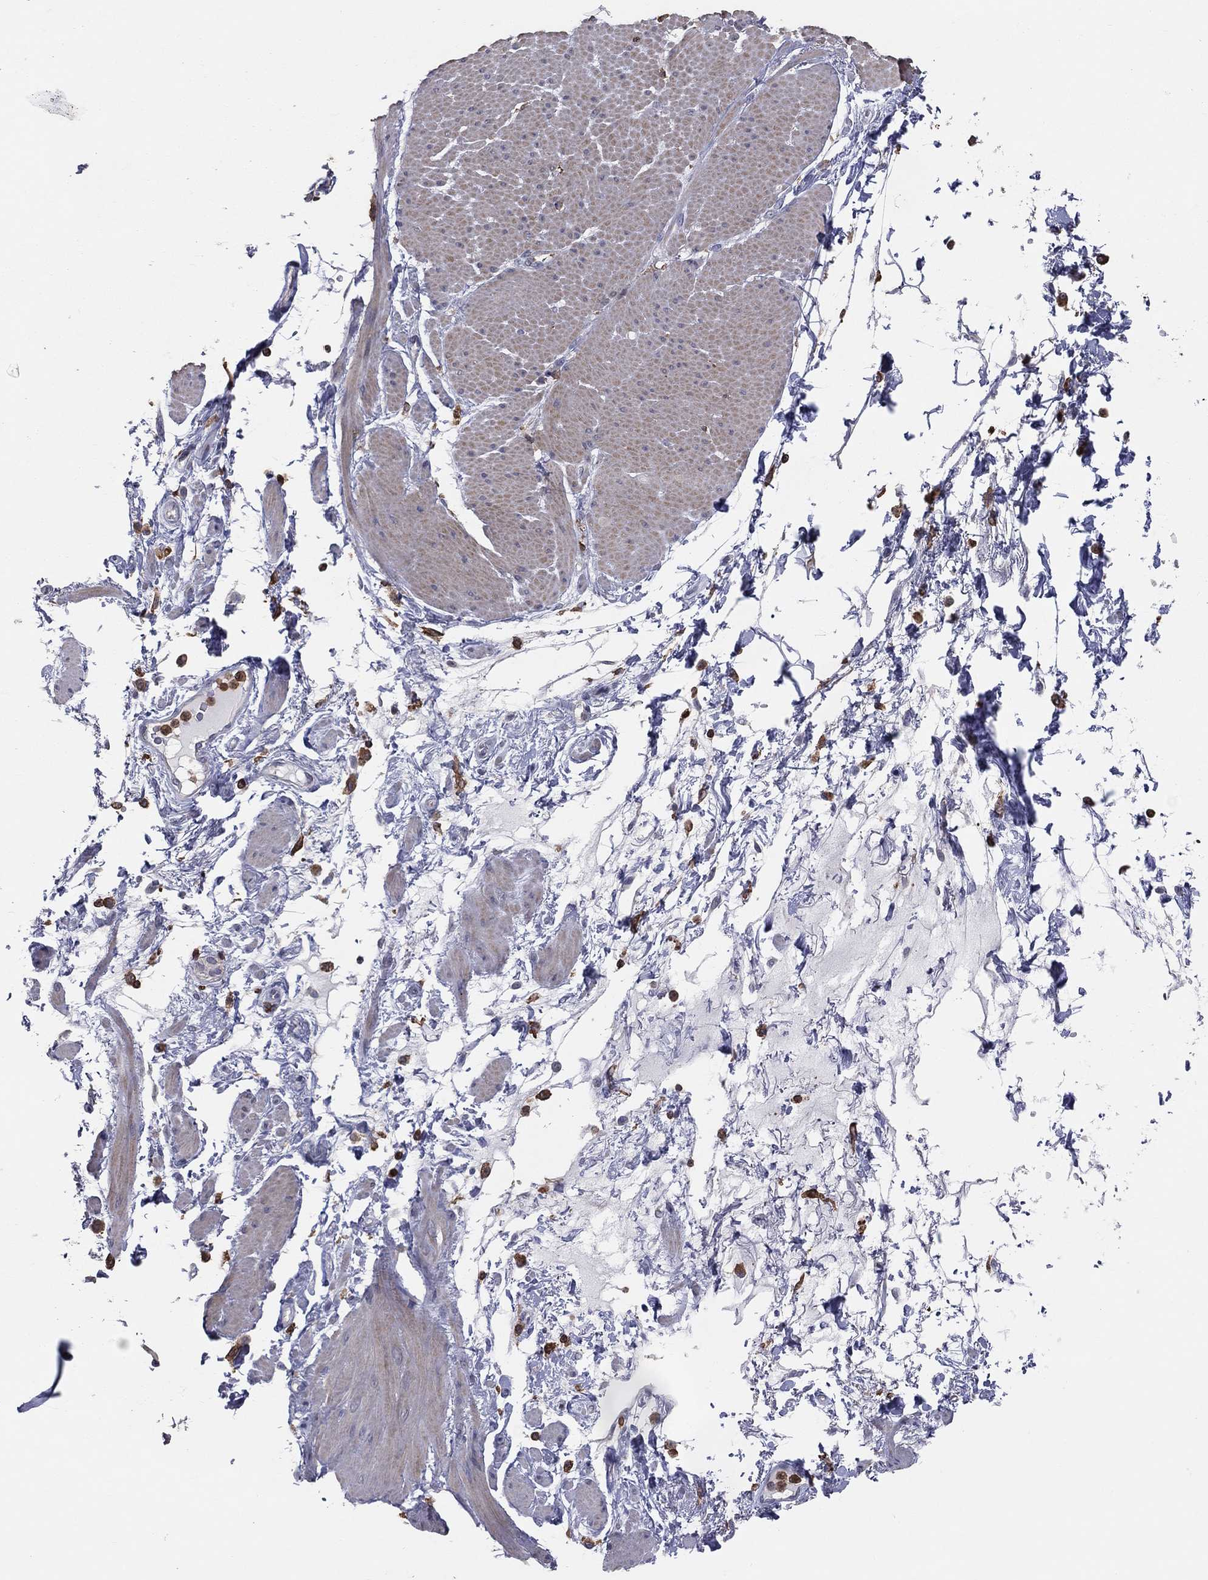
{"staining": {"intensity": "negative", "quantity": "none", "location": "none"}, "tissue": "smooth muscle", "cell_type": "Smooth muscle cells", "image_type": "normal", "snomed": [{"axis": "morphology", "description": "Normal tissue, NOS"}, {"axis": "topography", "description": "Smooth muscle"}, {"axis": "topography", "description": "Anal"}], "caption": "The immunohistochemistry image has no significant staining in smooth muscle cells of smooth muscle.", "gene": "PSTPIP1", "patient": {"sex": "male", "age": 83}}